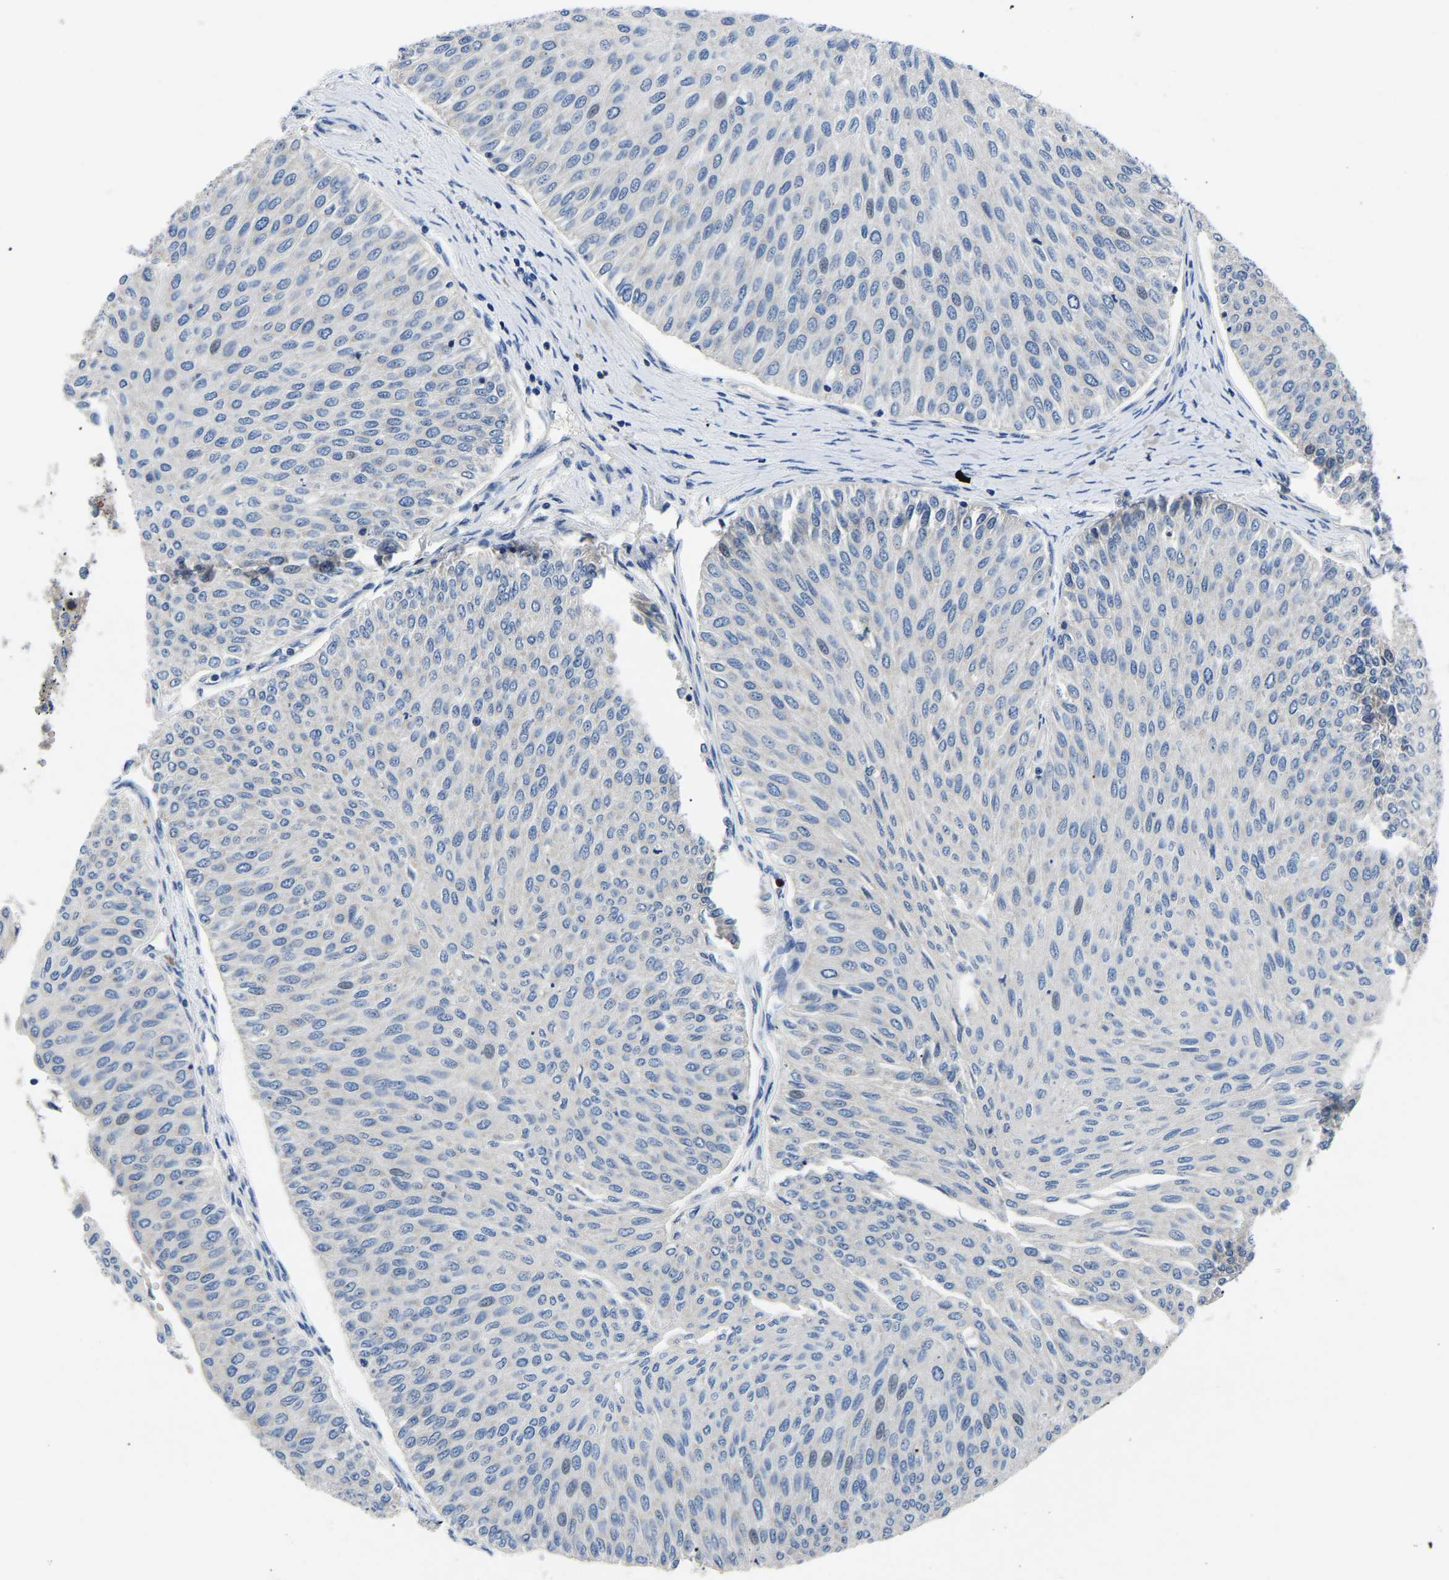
{"staining": {"intensity": "negative", "quantity": "none", "location": "none"}, "tissue": "urothelial cancer", "cell_type": "Tumor cells", "image_type": "cancer", "snomed": [{"axis": "morphology", "description": "Urothelial carcinoma, Low grade"}, {"axis": "topography", "description": "Urinary bladder"}], "caption": "IHC of urothelial cancer reveals no staining in tumor cells.", "gene": "TOR1B", "patient": {"sex": "male", "age": 78}}